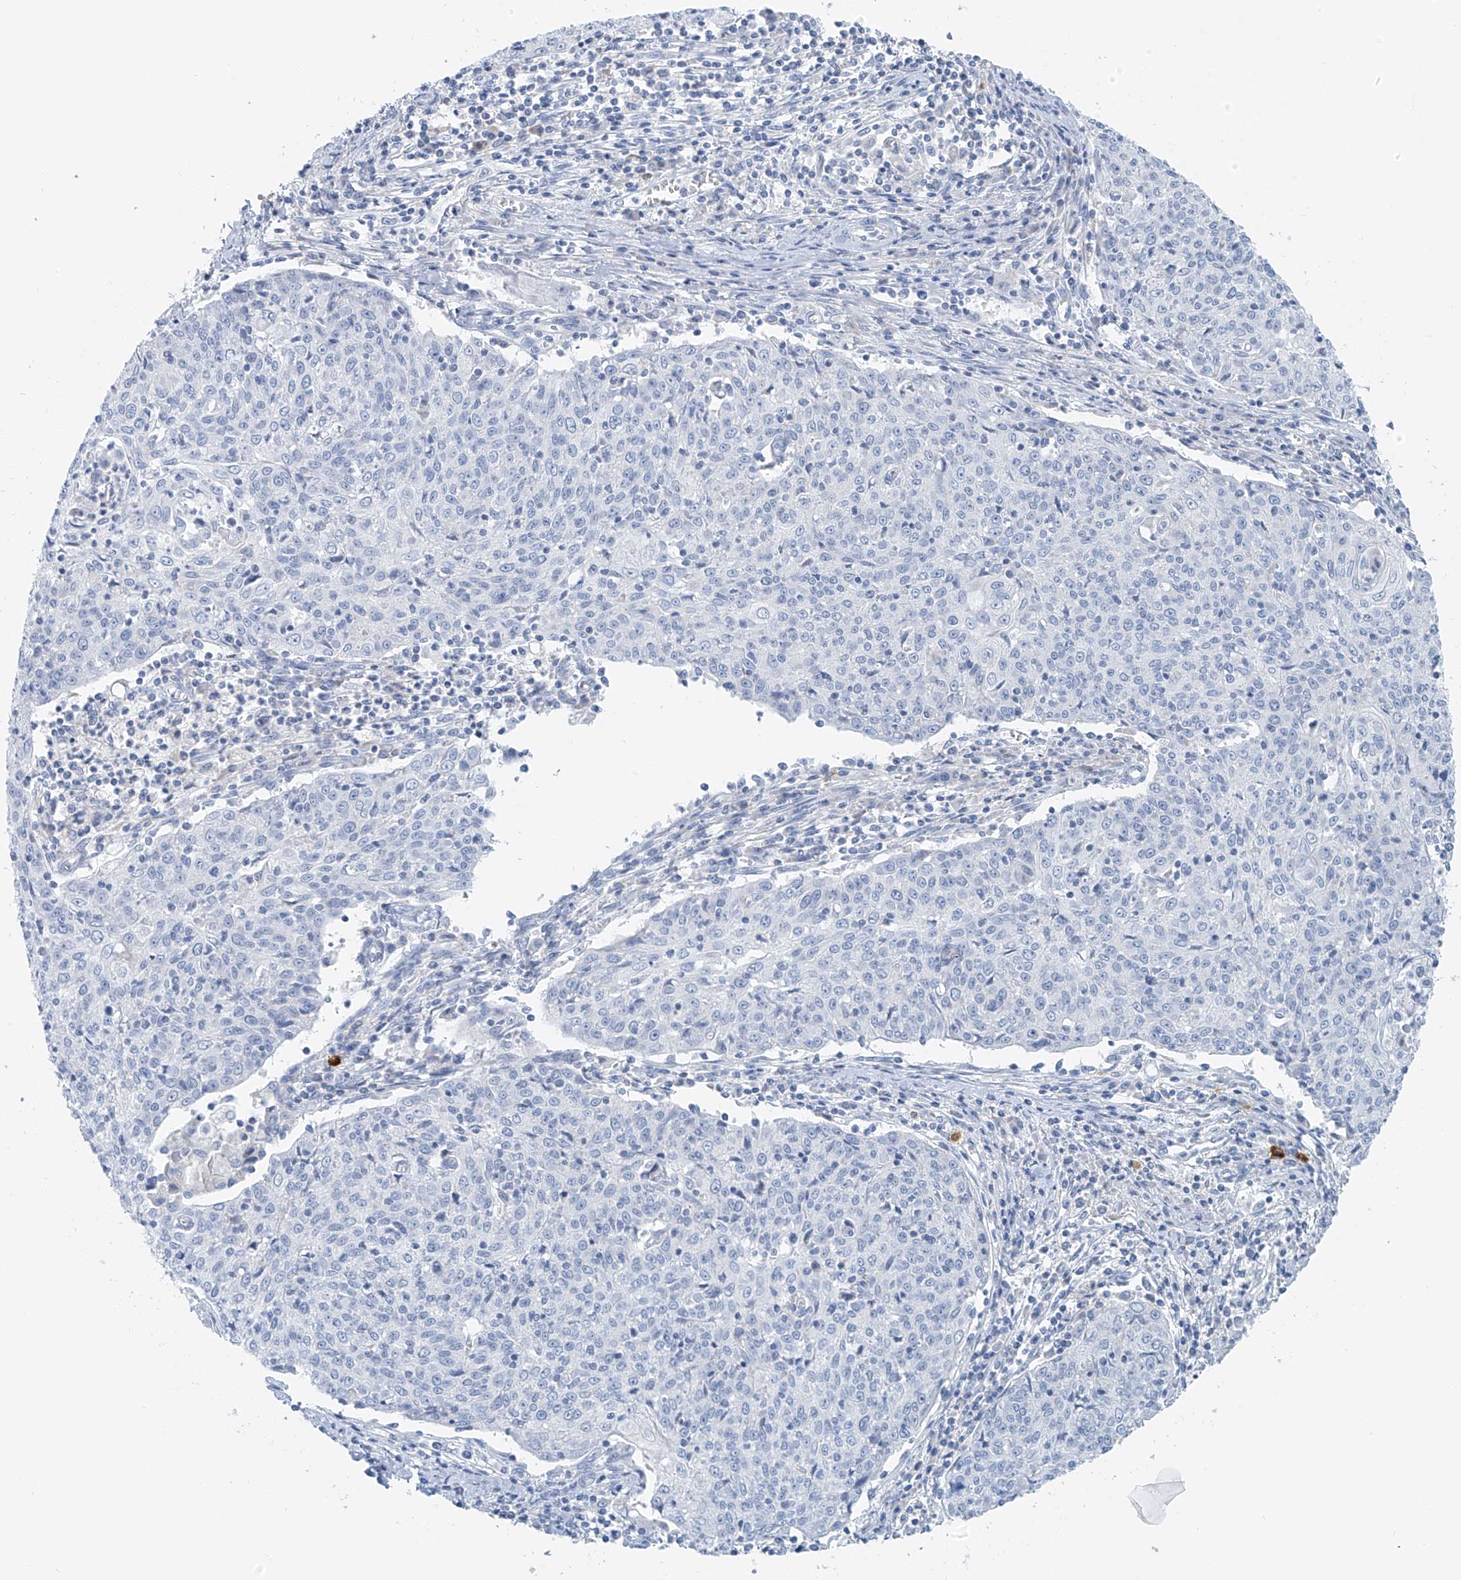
{"staining": {"intensity": "negative", "quantity": "none", "location": "none"}, "tissue": "cervical cancer", "cell_type": "Tumor cells", "image_type": "cancer", "snomed": [{"axis": "morphology", "description": "Squamous cell carcinoma, NOS"}, {"axis": "topography", "description": "Cervix"}], "caption": "IHC histopathology image of cervical squamous cell carcinoma stained for a protein (brown), which displays no staining in tumor cells. (DAB (3,3'-diaminobenzidine) IHC, high magnification).", "gene": "POMGNT2", "patient": {"sex": "female", "age": 48}}